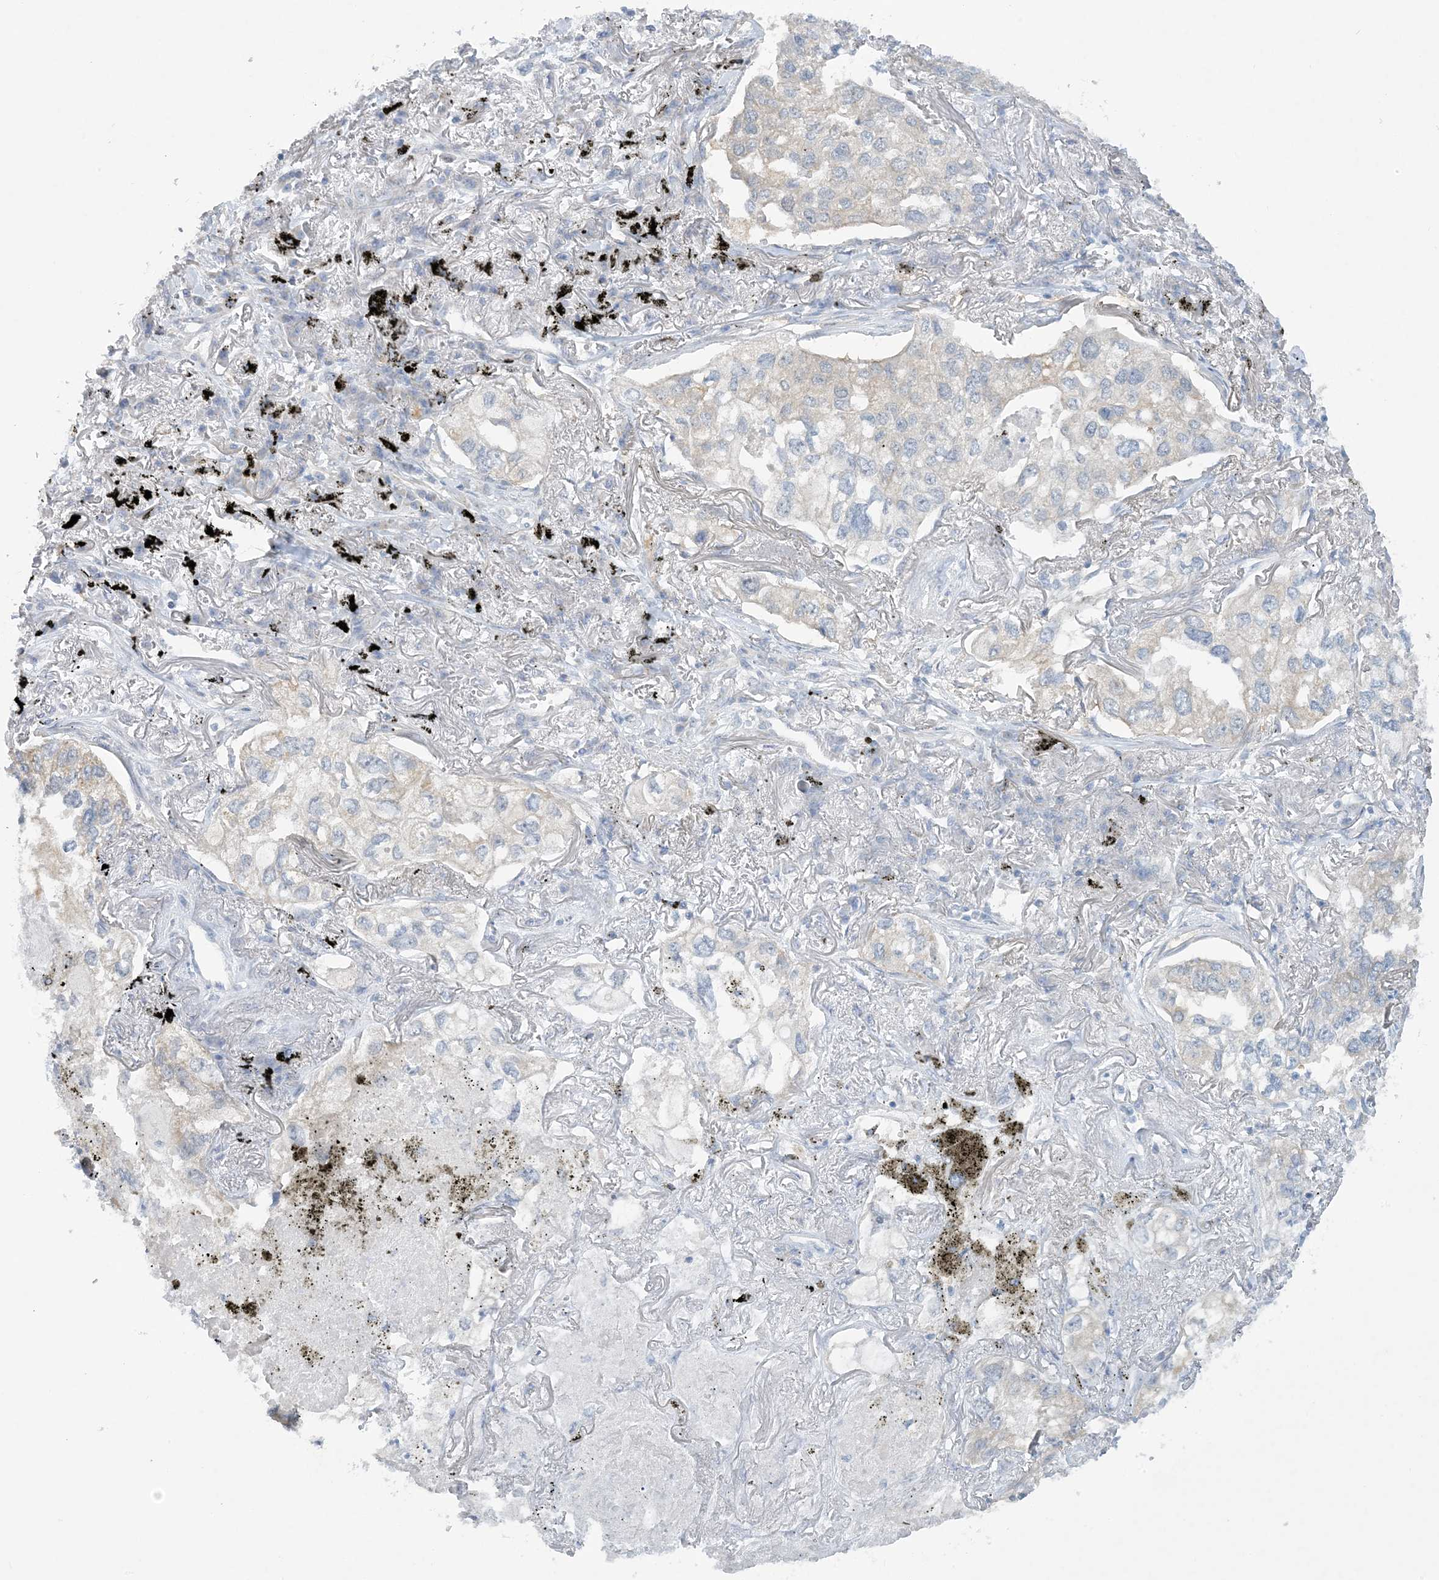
{"staining": {"intensity": "negative", "quantity": "none", "location": "none"}, "tissue": "lung cancer", "cell_type": "Tumor cells", "image_type": "cancer", "snomed": [{"axis": "morphology", "description": "Adenocarcinoma, NOS"}, {"axis": "topography", "description": "Lung"}], "caption": "Tumor cells show no significant protein staining in lung cancer.", "gene": "MRPS18A", "patient": {"sex": "male", "age": 65}}